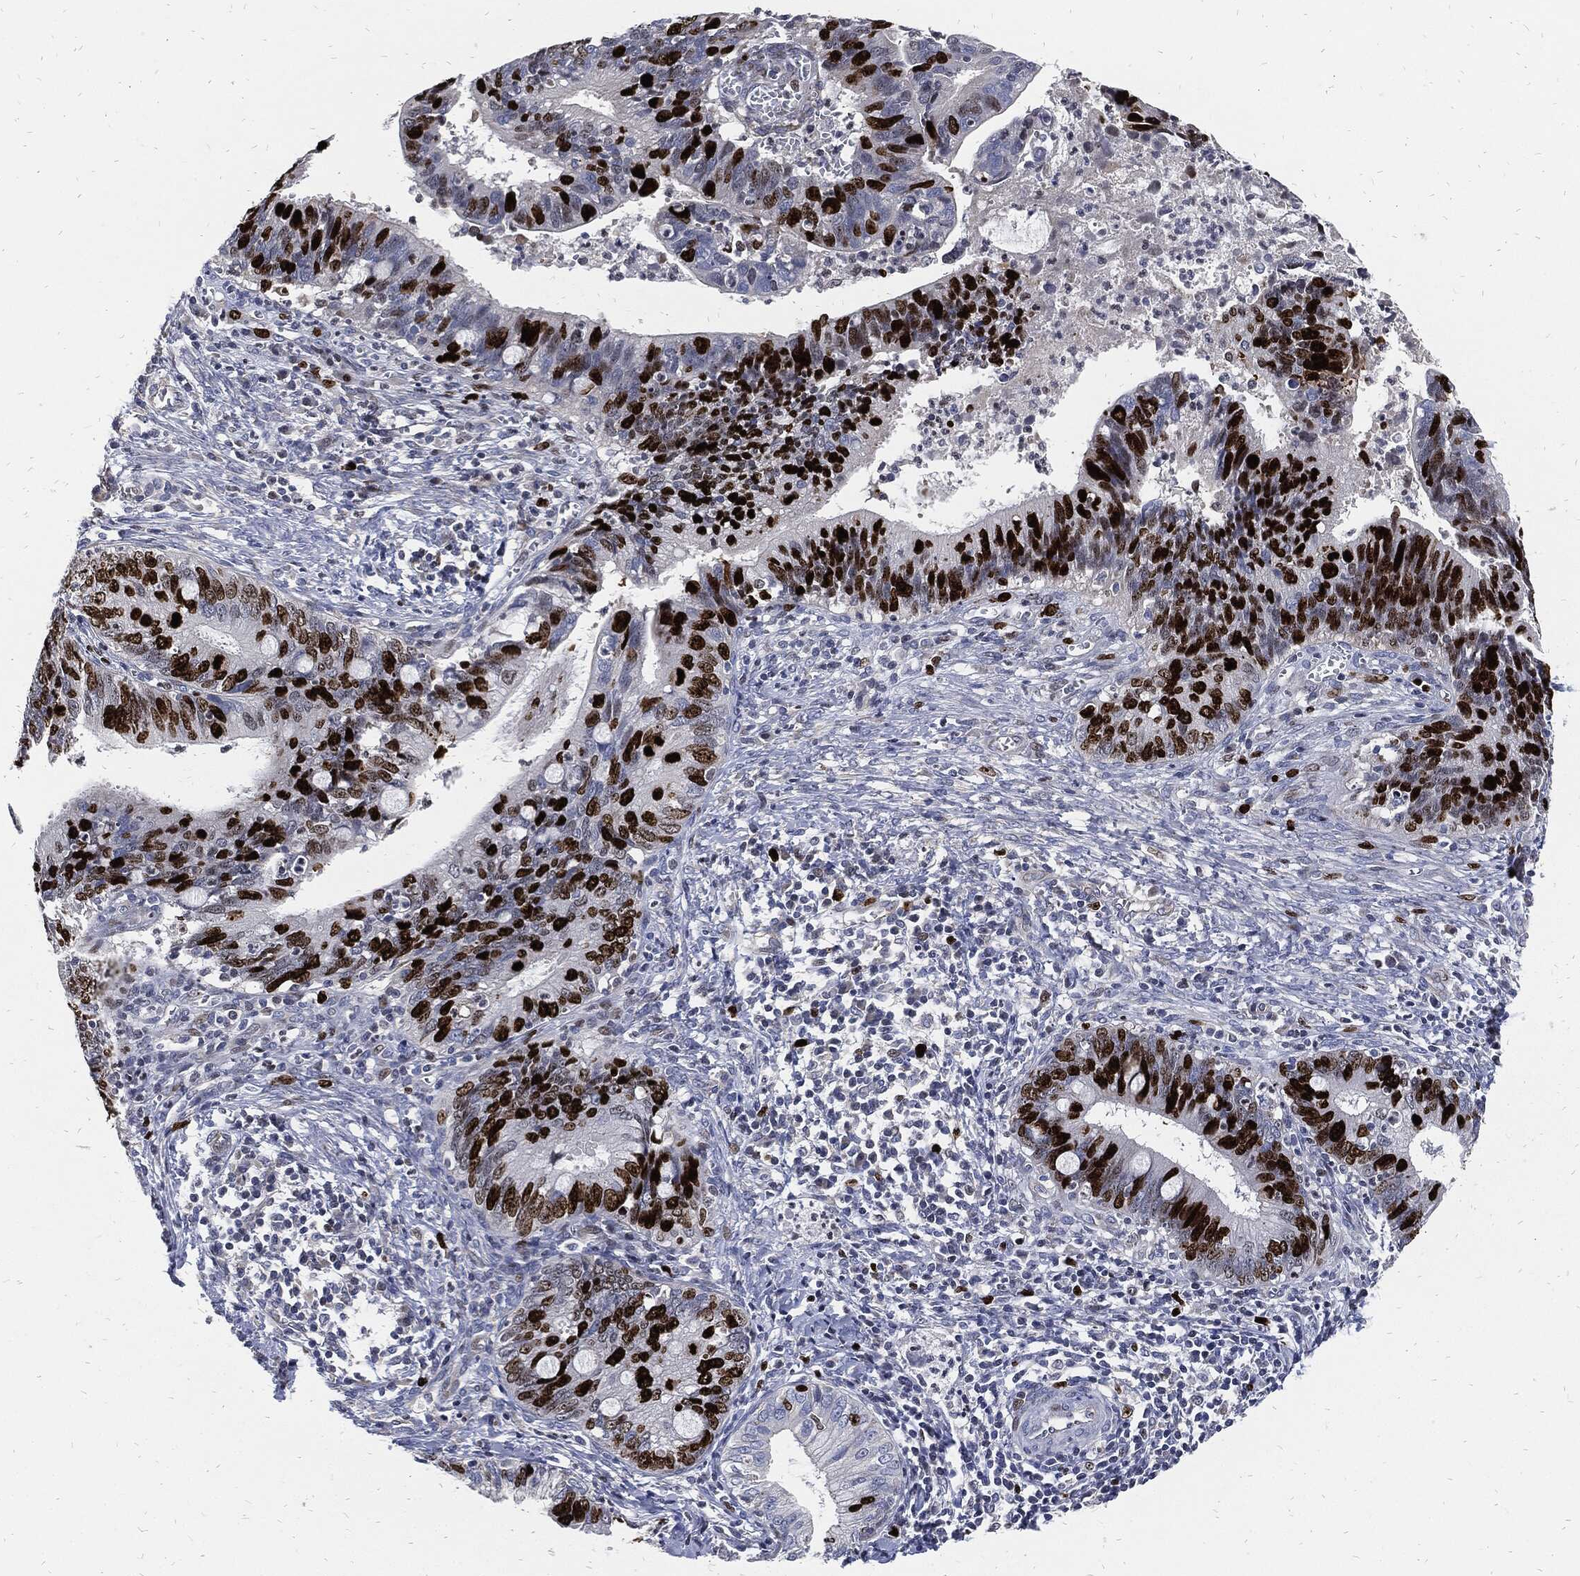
{"staining": {"intensity": "strong", "quantity": "25%-75%", "location": "nuclear"}, "tissue": "cervical cancer", "cell_type": "Tumor cells", "image_type": "cancer", "snomed": [{"axis": "morphology", "description": "Adenocarcinoma, NOS"}, {"axis": "topography", "description": "Cervix"}], "caption": "Cervical cancer (adenocarcinoma) stained with immunohistochemistry (IHC) demonstrates strong nuclear staining in approximately 25%-75% of tumor cells. (Brightfield microscopy of DAB IHC at high magnification).", "gene": "MKI67", "patient": {"sex": "female", "age": 42}}